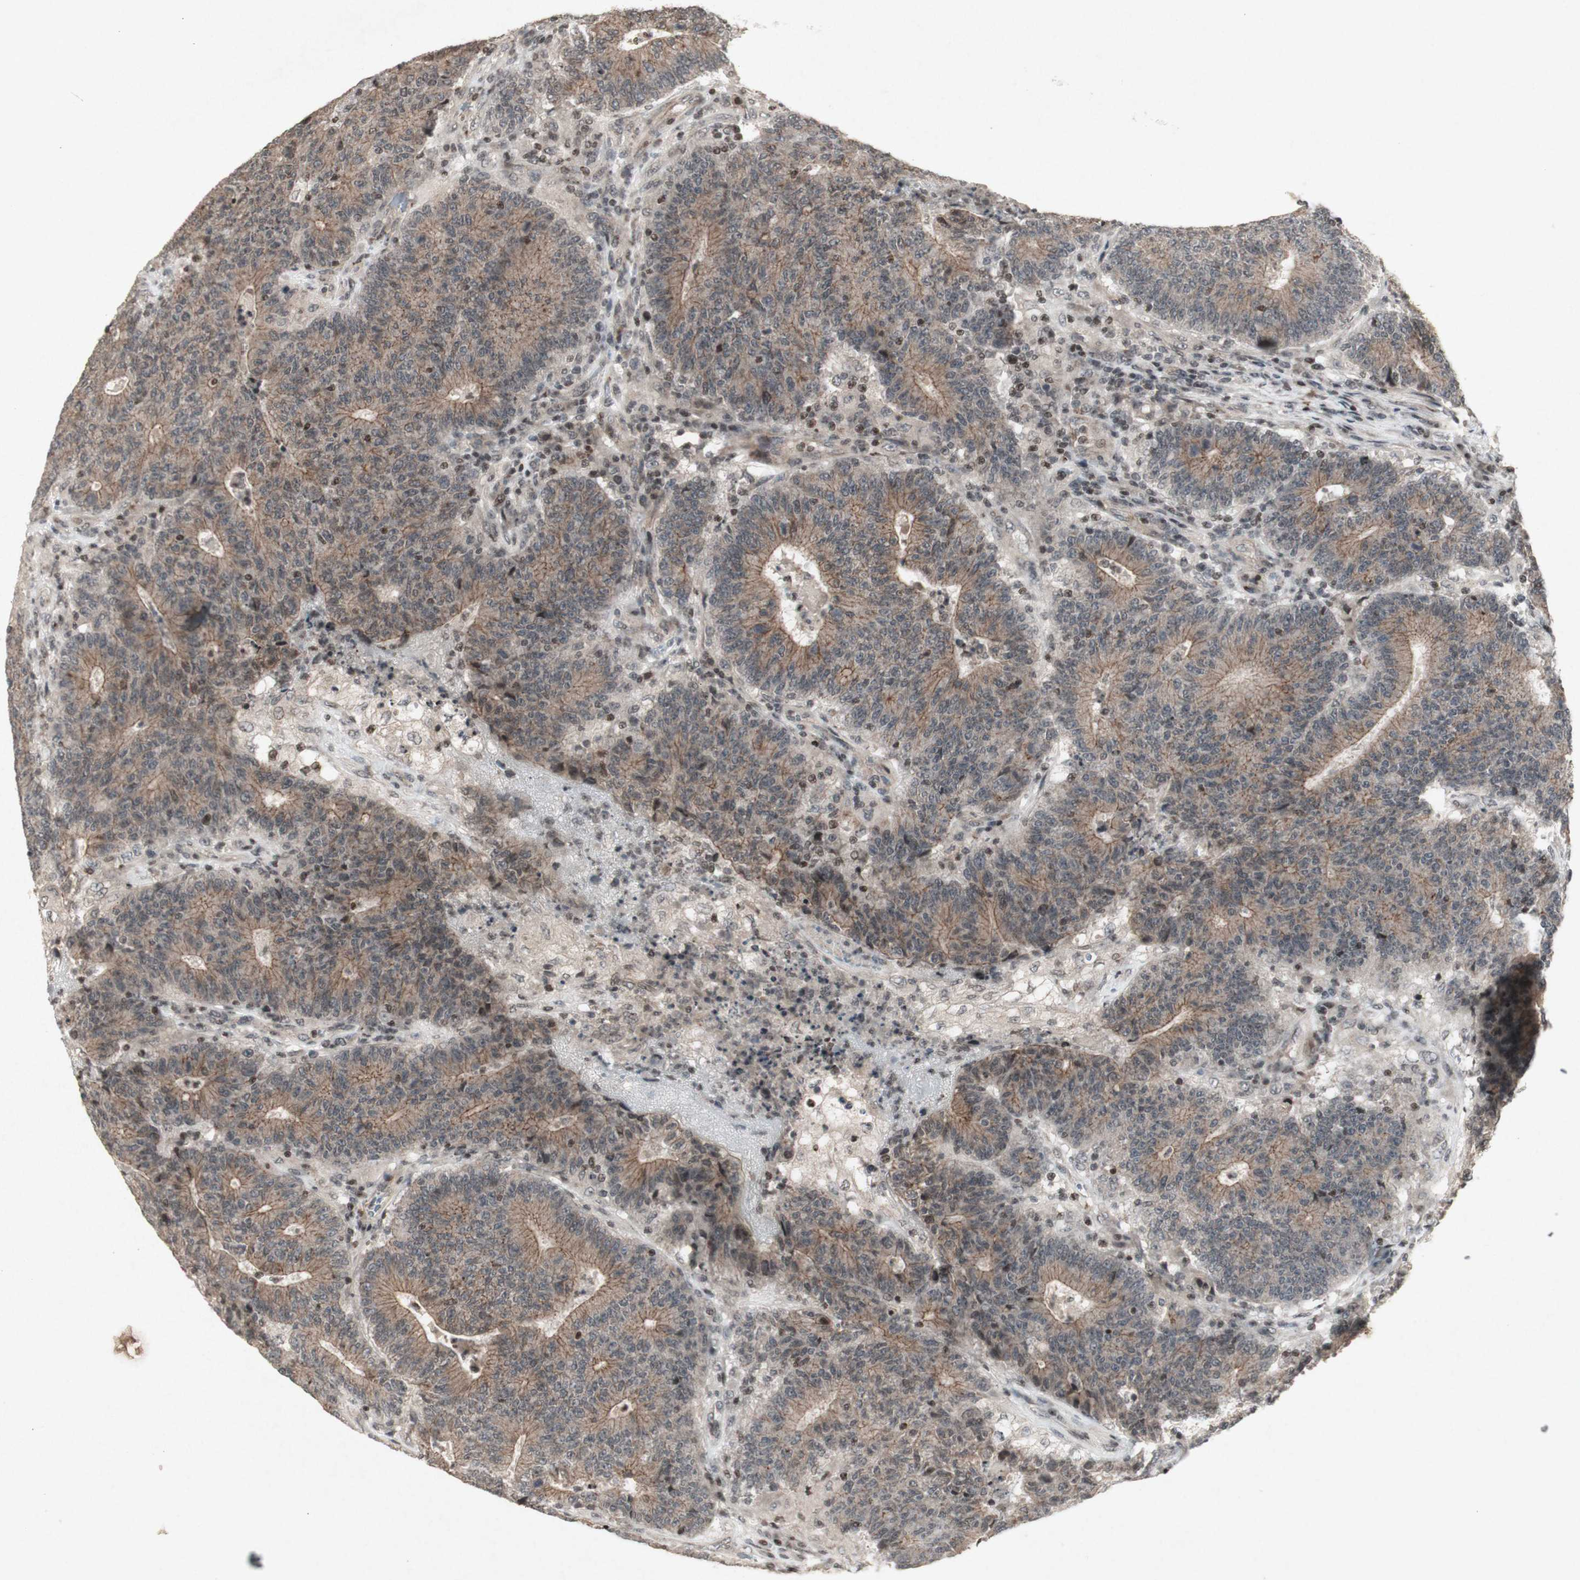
{"staining": {"intensity": "weak", "quantity": ">75%", "location": "cytoplasmic/membranous"}, "tissue": "colorectal cancer", "cell_type": "Tumor cells", "image_type": "cancer", "snomed": [{"axis": "morphology", "description": "Normal tissue, NOS"}, {"axis": "morphology", "description": "Adenocarcinoma, NOS"}, {"axis": "topography", "description": "Colon"}], "caption": "Immunohistochemical staining of human colorectal cancer (adenocarcinoma) reveals low levels of weak cytoplasmic/membranous protein staining in approximately >75% of tumor cells. (DAB = brown stain, brightfield microscopy at high magnification).", "gene": "PLXNA1", "patient": {"sex": "female", "age": 75}}